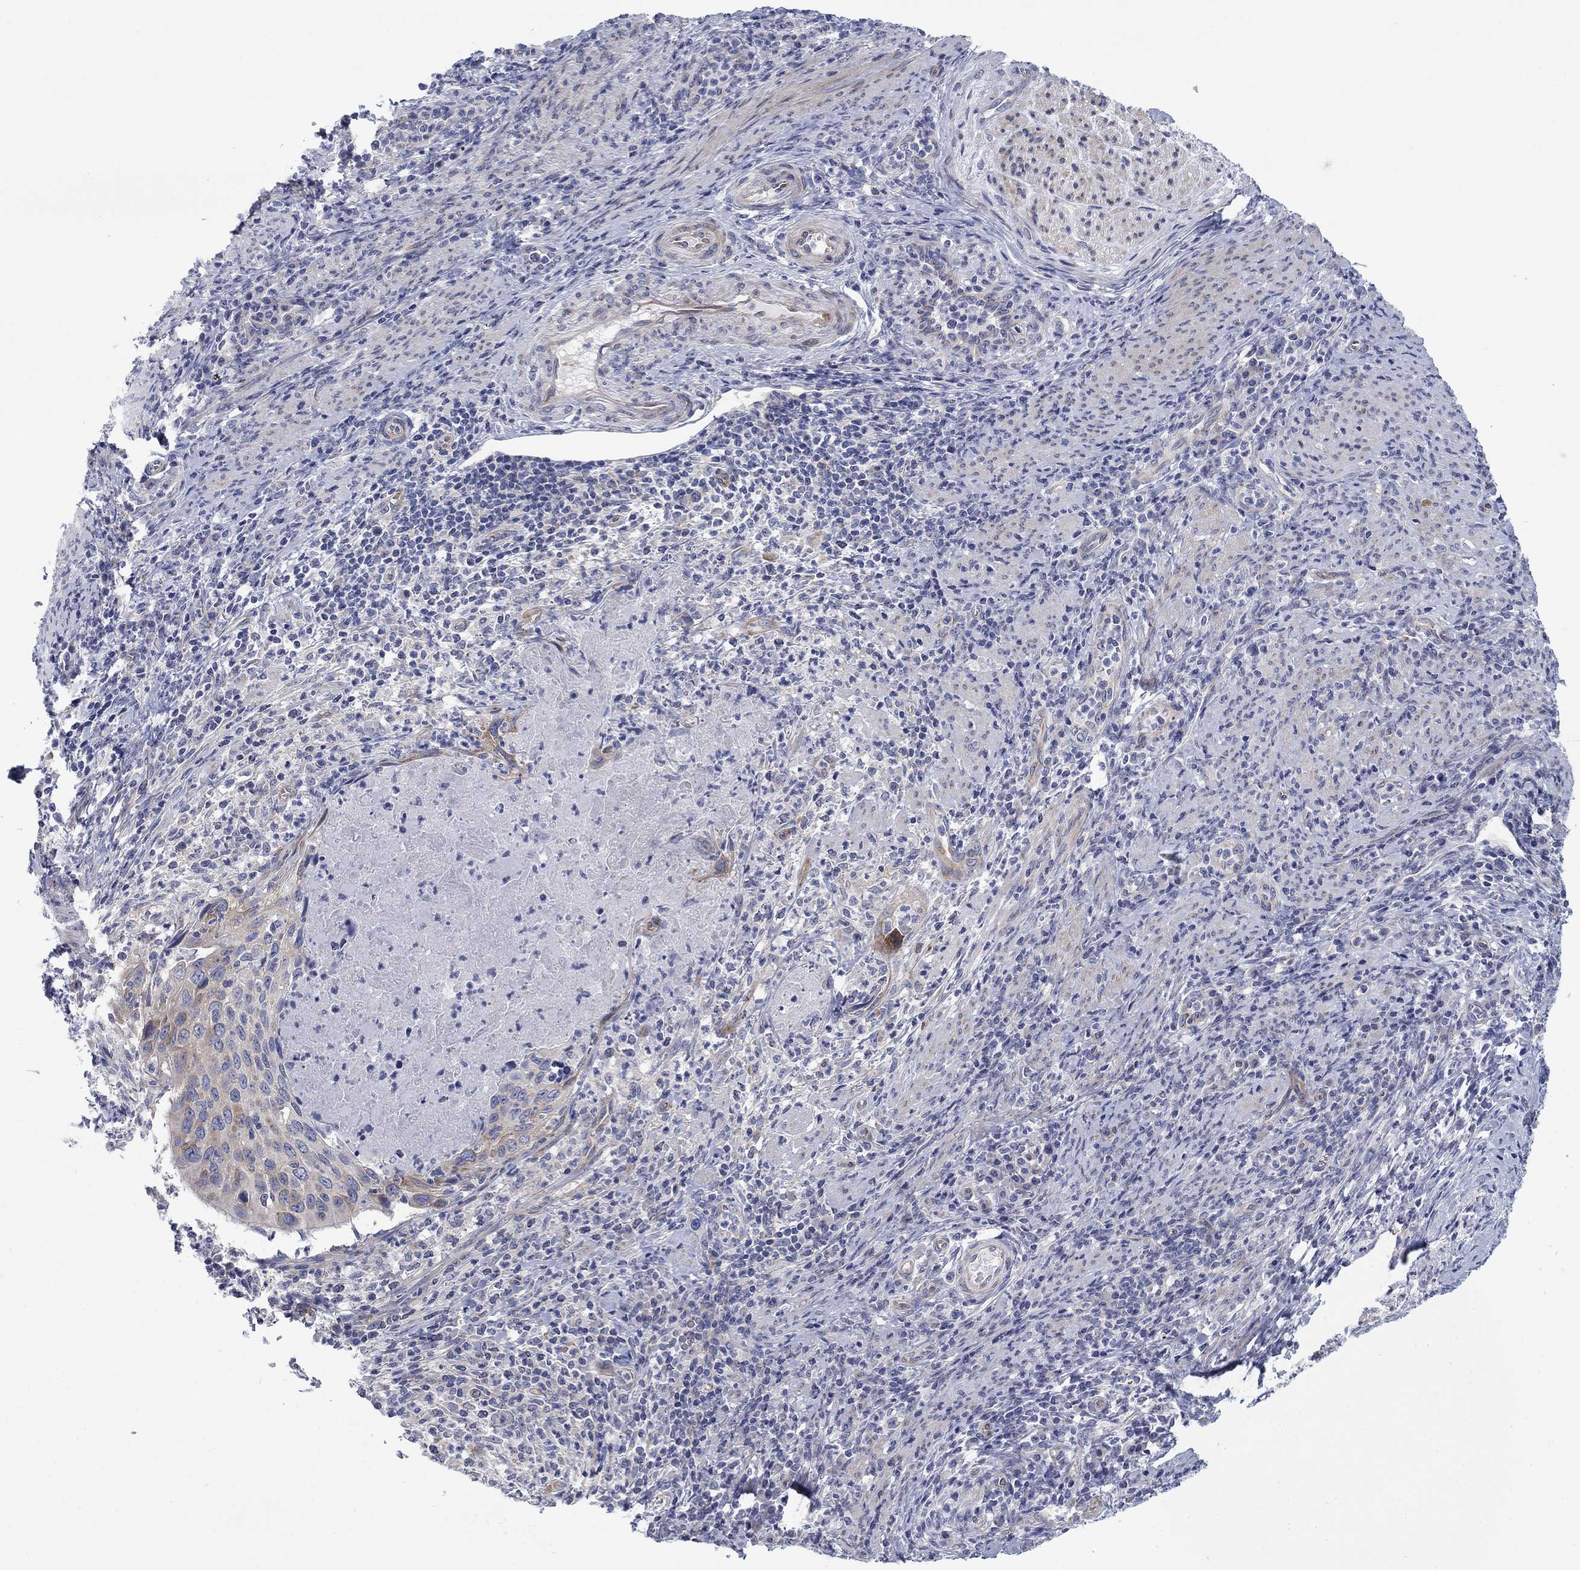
{"staining": {"intensity": "strong", "quantity": "<25%", "location": "cytoplasmic/membranous"}, "tissue": "cervical cancer", "cell_type": "Tumor cells", "image_type": "cancer", "snomed": [{"axis": "morphology", "description": "Squamous cell carcinoma, NOS"}, {"axis": "topography", "description": "Cervix"}], "caption": "A brown stain shows strong cytoplasmic/membranous positivity of a protein in human cervical cancer tumor cells. (Stains: DAB (3,3'-diaminobenzidine) in brown, nuclei in blue, Microscopy: brightfield microscopy at high magnification).", "gene": "FXR1", "patient": {"sex": "female", "age": 26}}